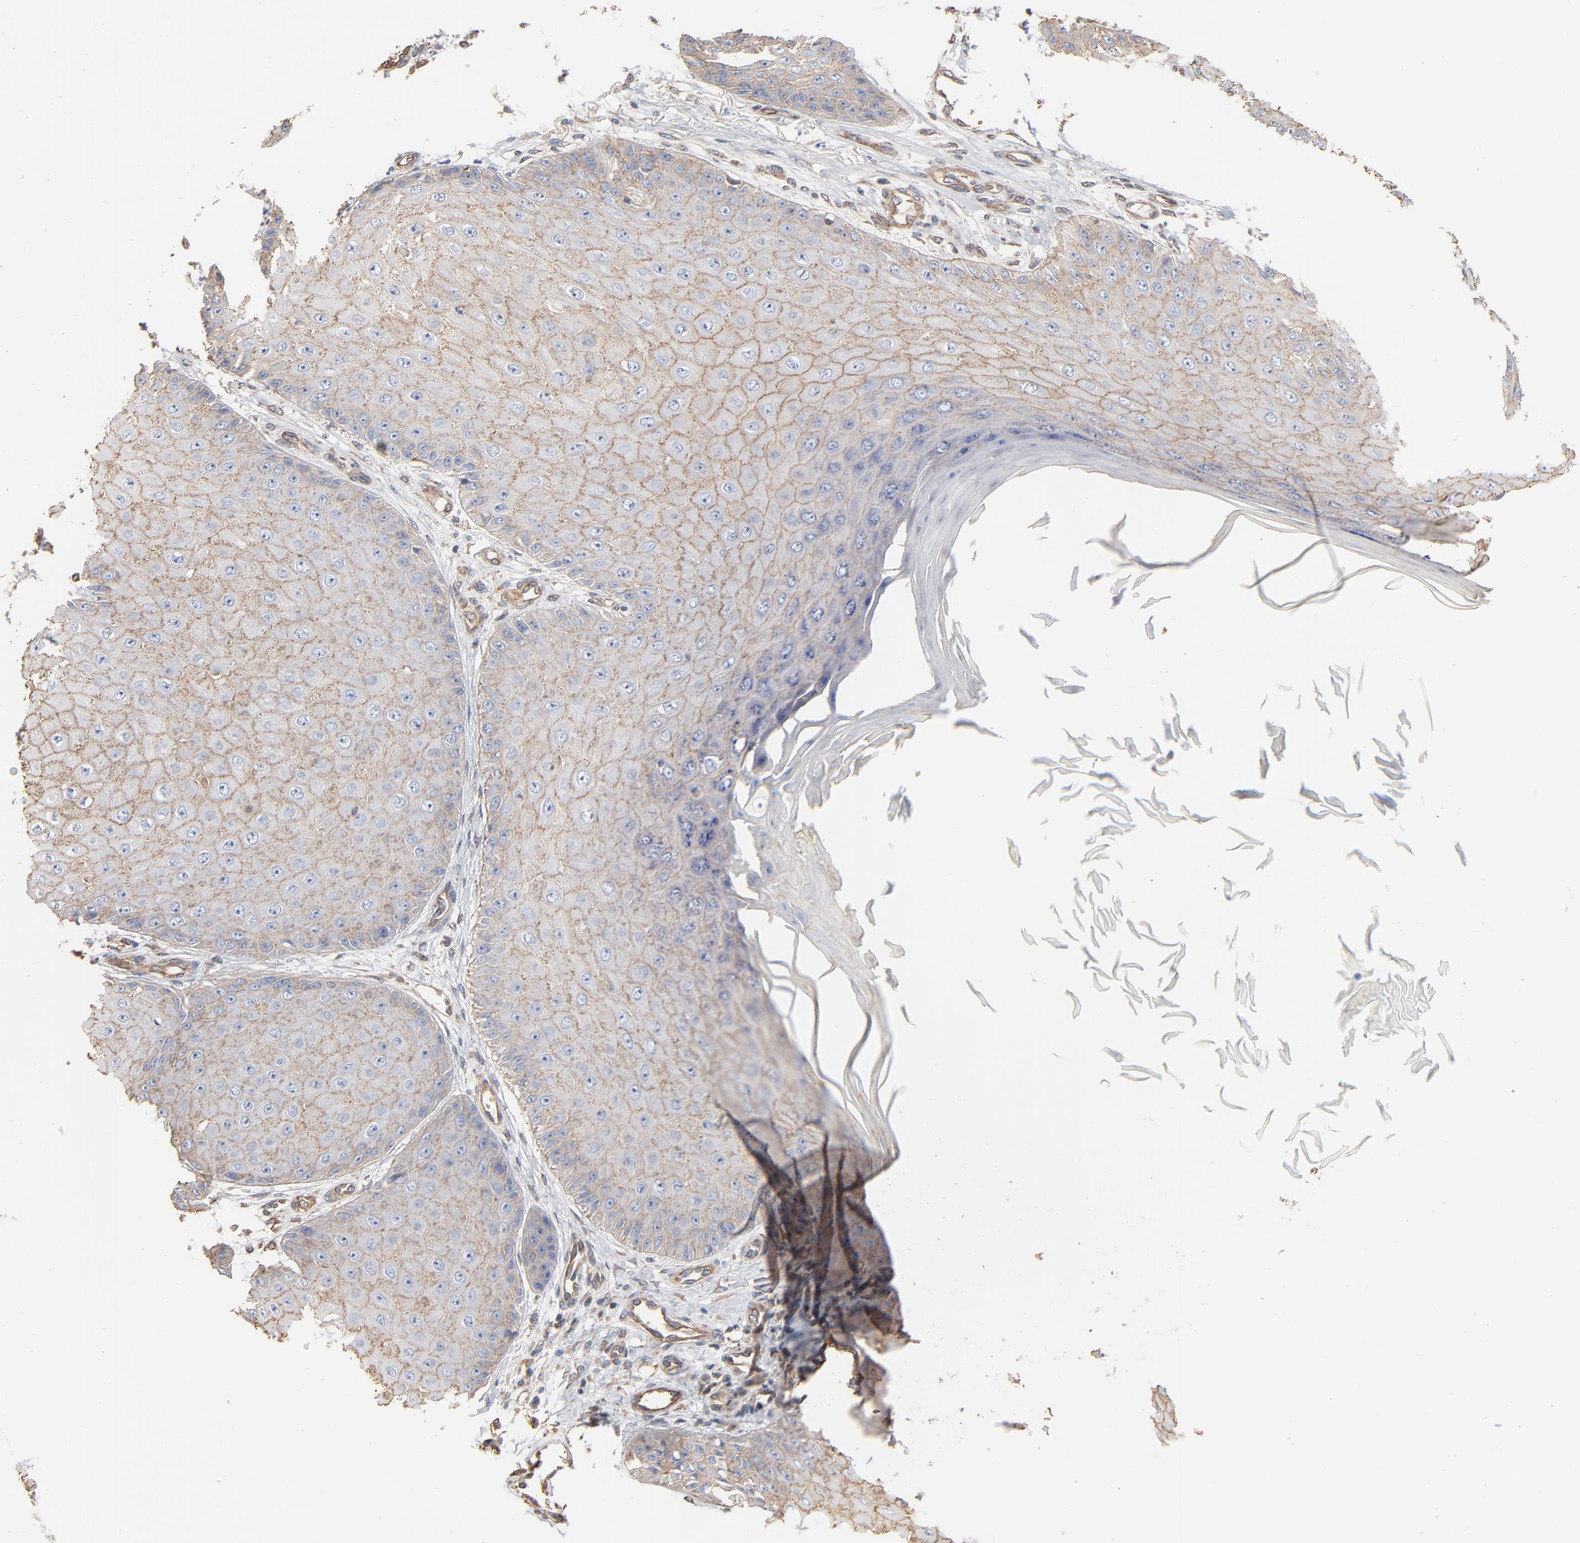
{"staining": {"intensity": "weak", "quantity": ">75%", "location": "cytoplasmic/membranous"}, "tissue": "skin cancer", "cell_type": "Tumor cells", "image_type": "cancer", "snomed": [{"axis": "morphology", "description": "Squamous cell carcinoma, NOS"}, {"axis": "topography", "description": "Skin"}], "caption": "Immunohistochemistry (IHC) photomicrograph of skin cancer stained for a protein (brown), which demonstrates low levels of weak cytoplasmic/membranous expression in approximately >75% of tumor cells.", "gene": "ABCD4", "patient": {"sex": "female", "age": 40}}